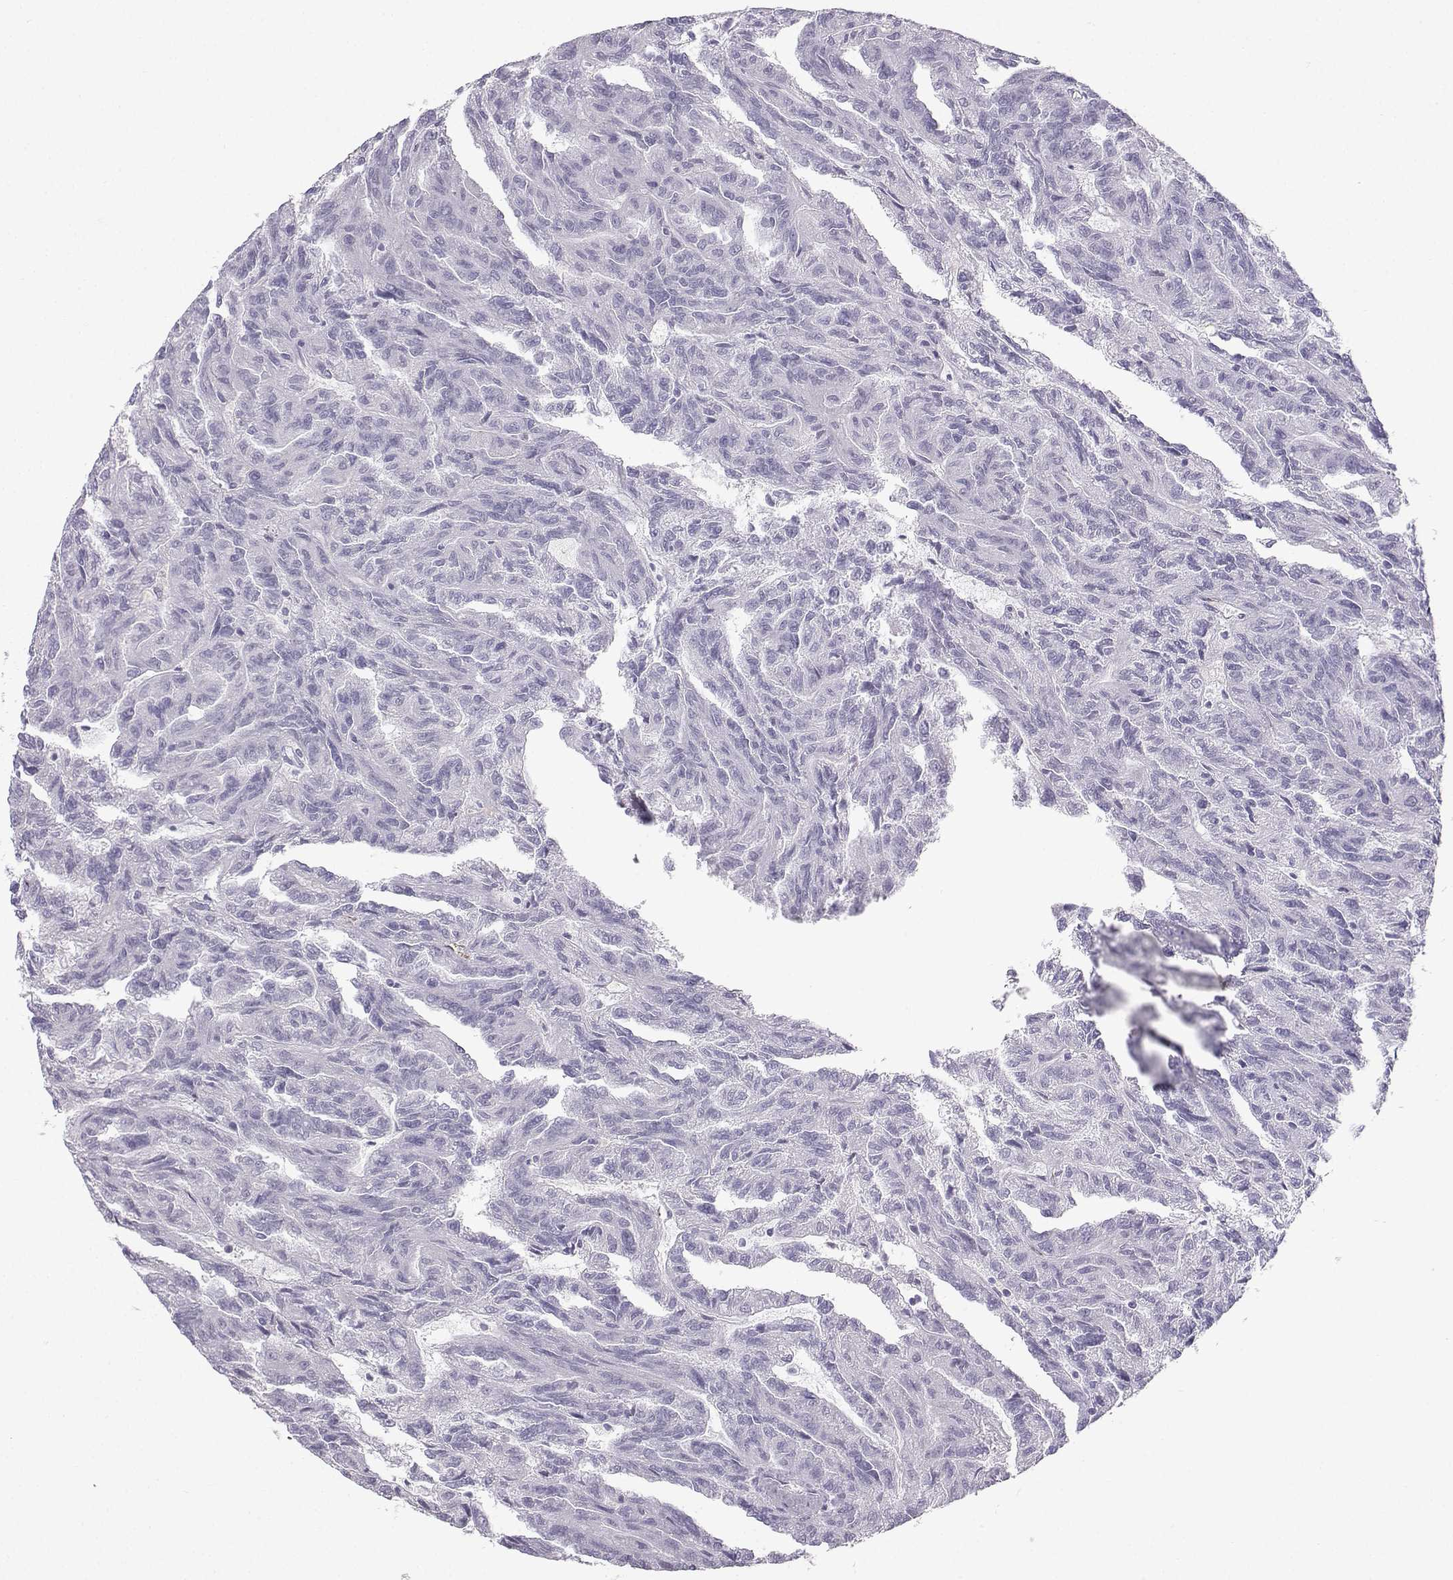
{"staining": {"intensity": "negative", "quantity": "none", "location": "none"}, "tissue": "renal cancer", "cell_type": "Tumor cells", "image_type": "cancer", "snomed": [{"axis": "morphology", "description": "Adenocarcinoma, NOS"}, {"axis": "topography", "description": "Kidney"}], "caption": "IHC image of human renal cancer (adenocarcinoma) stained for a protein (brown), which reveals no expression in tumor cells.", "gene": "IQCD", "patient": {"sex": "male", "age": 79}}